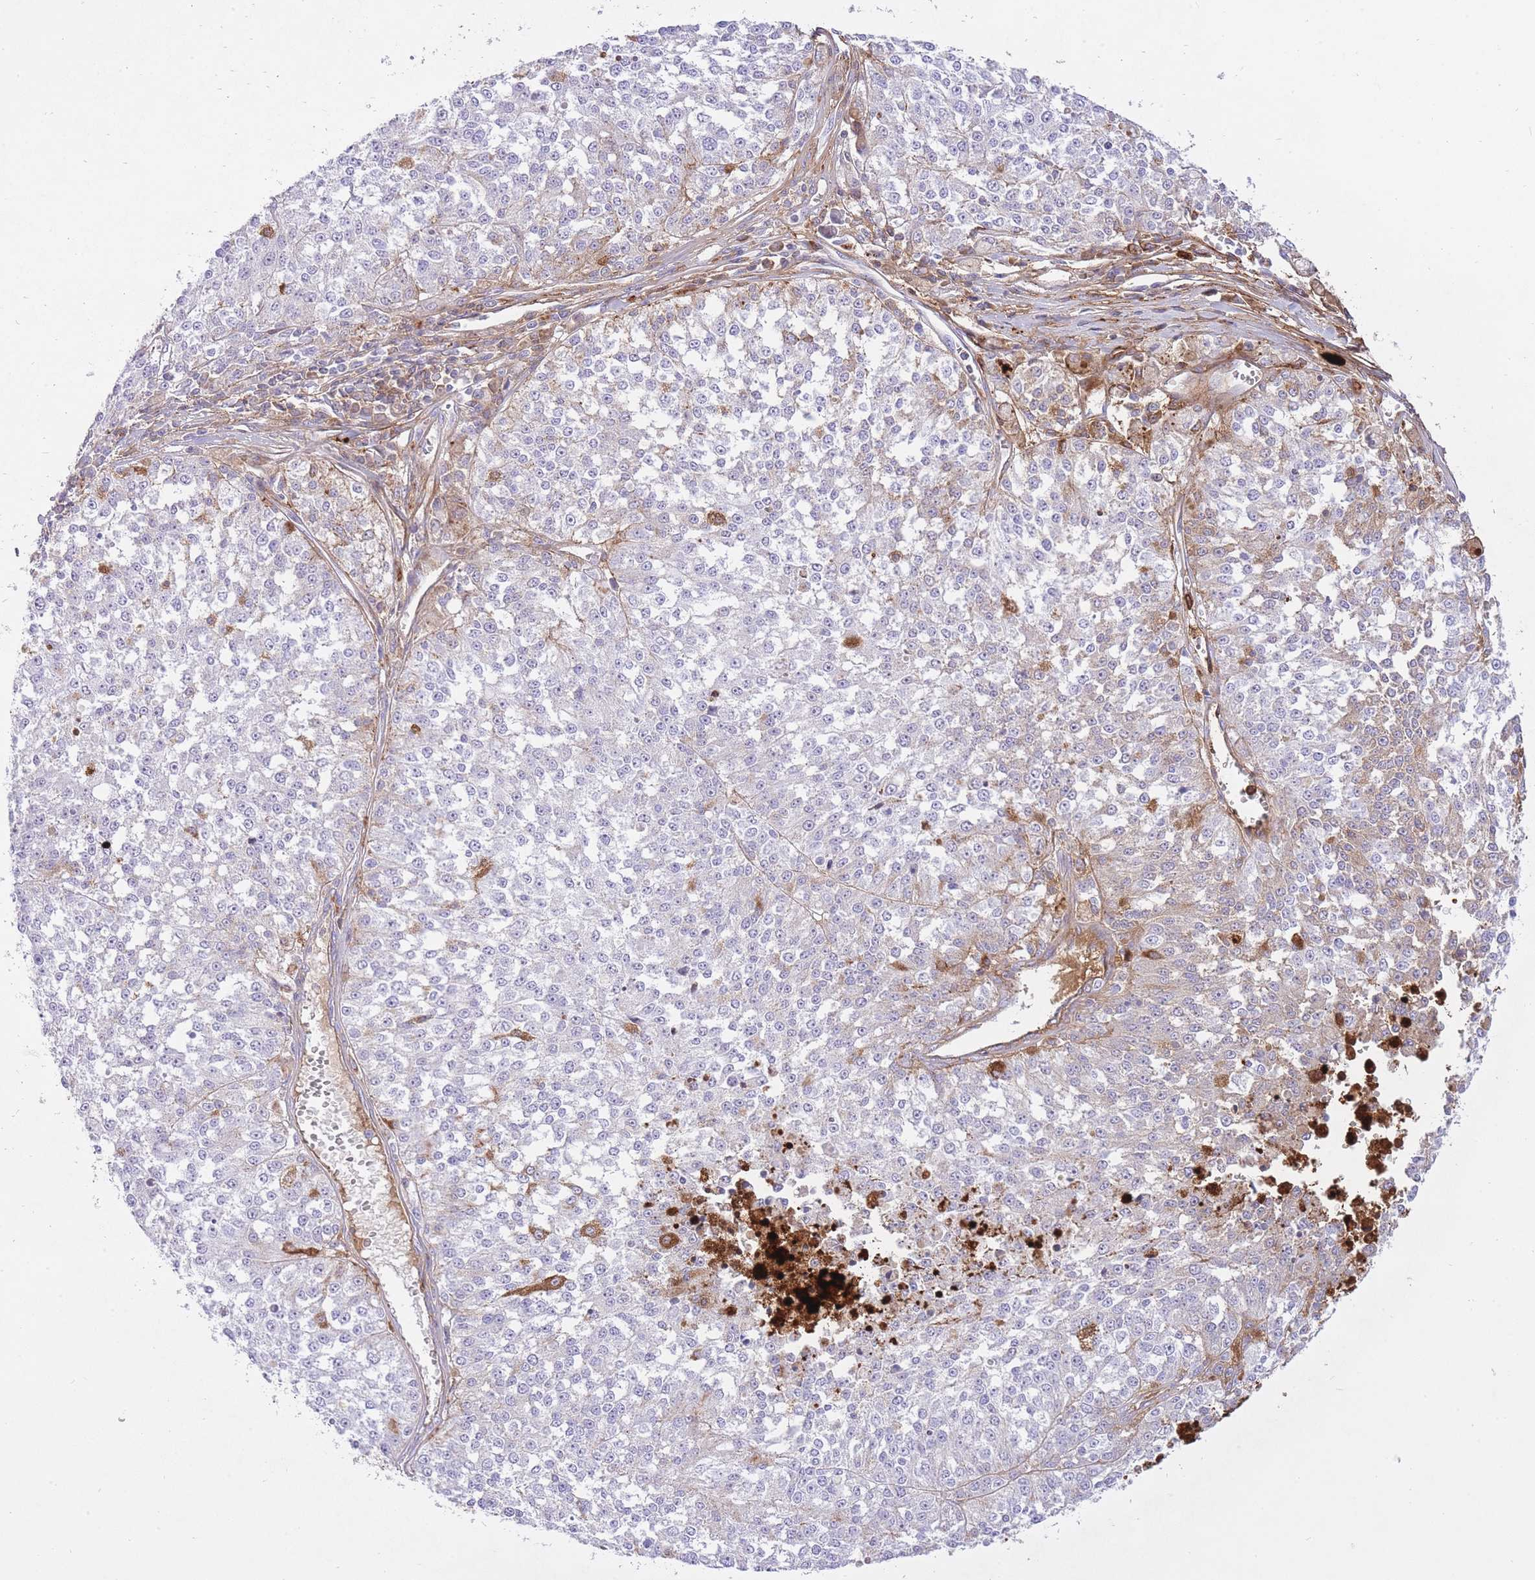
{"staining": {"intensity": "moderate", "quantity": "<25%", "location": "cytoplasmic/membranous"}, "tissue": "melanoma", "cell_type": "Tumor cells", "image_type": "cancer", "snomed": [{"axis": "morphology", "description": "Malignant melanoma, NOS"}, {"axis": "topography", "description": "Skin"}], "caption": "DAB immunohistochemical staining of melanoma exhibits moderate cytoplasmic/membranous protein expression in about <25% of tumor cells.", "gene": "HRG", "patient": {"sex": "female", "age": 64}}